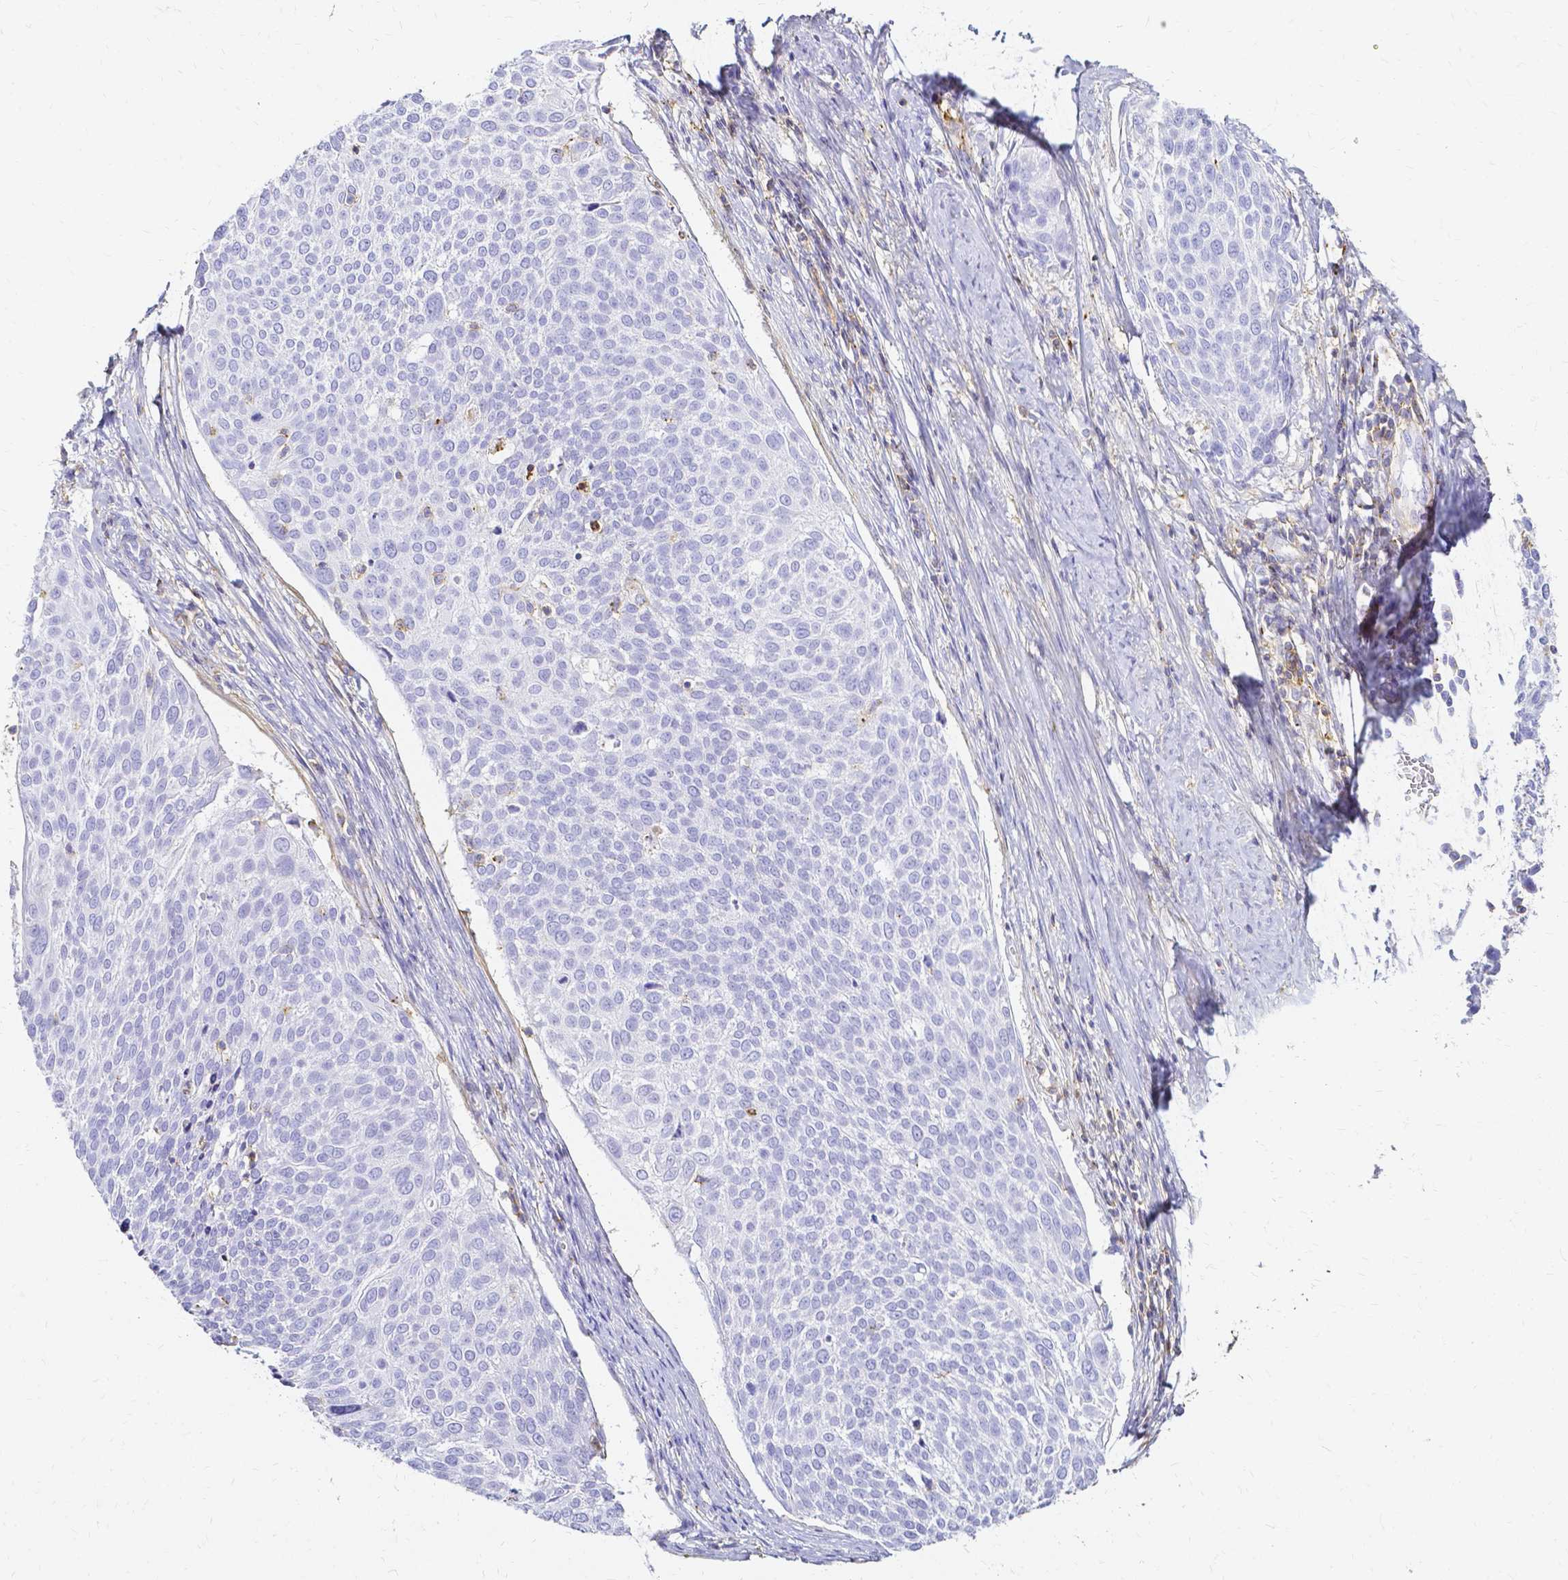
{"staining": {"intensity": "negative", "quantity": "none", "location": "none"}, "tissue": "cervical cancer", "cell_type": "Tumor cells", "image_type": "cancer", "snomed": [{"axis": "morphology", "description": "Squamous cell carcinoma, NOS"}, {"axis": "topography", "description": "Cervix"}], "caption": "A high-resolution photomicrograph shows IHC staining of cervical cancer, which displays no significant expression in tumor cells.", "gene": "HSPA12A", "patient": {"sex": "female", "age": 39}}